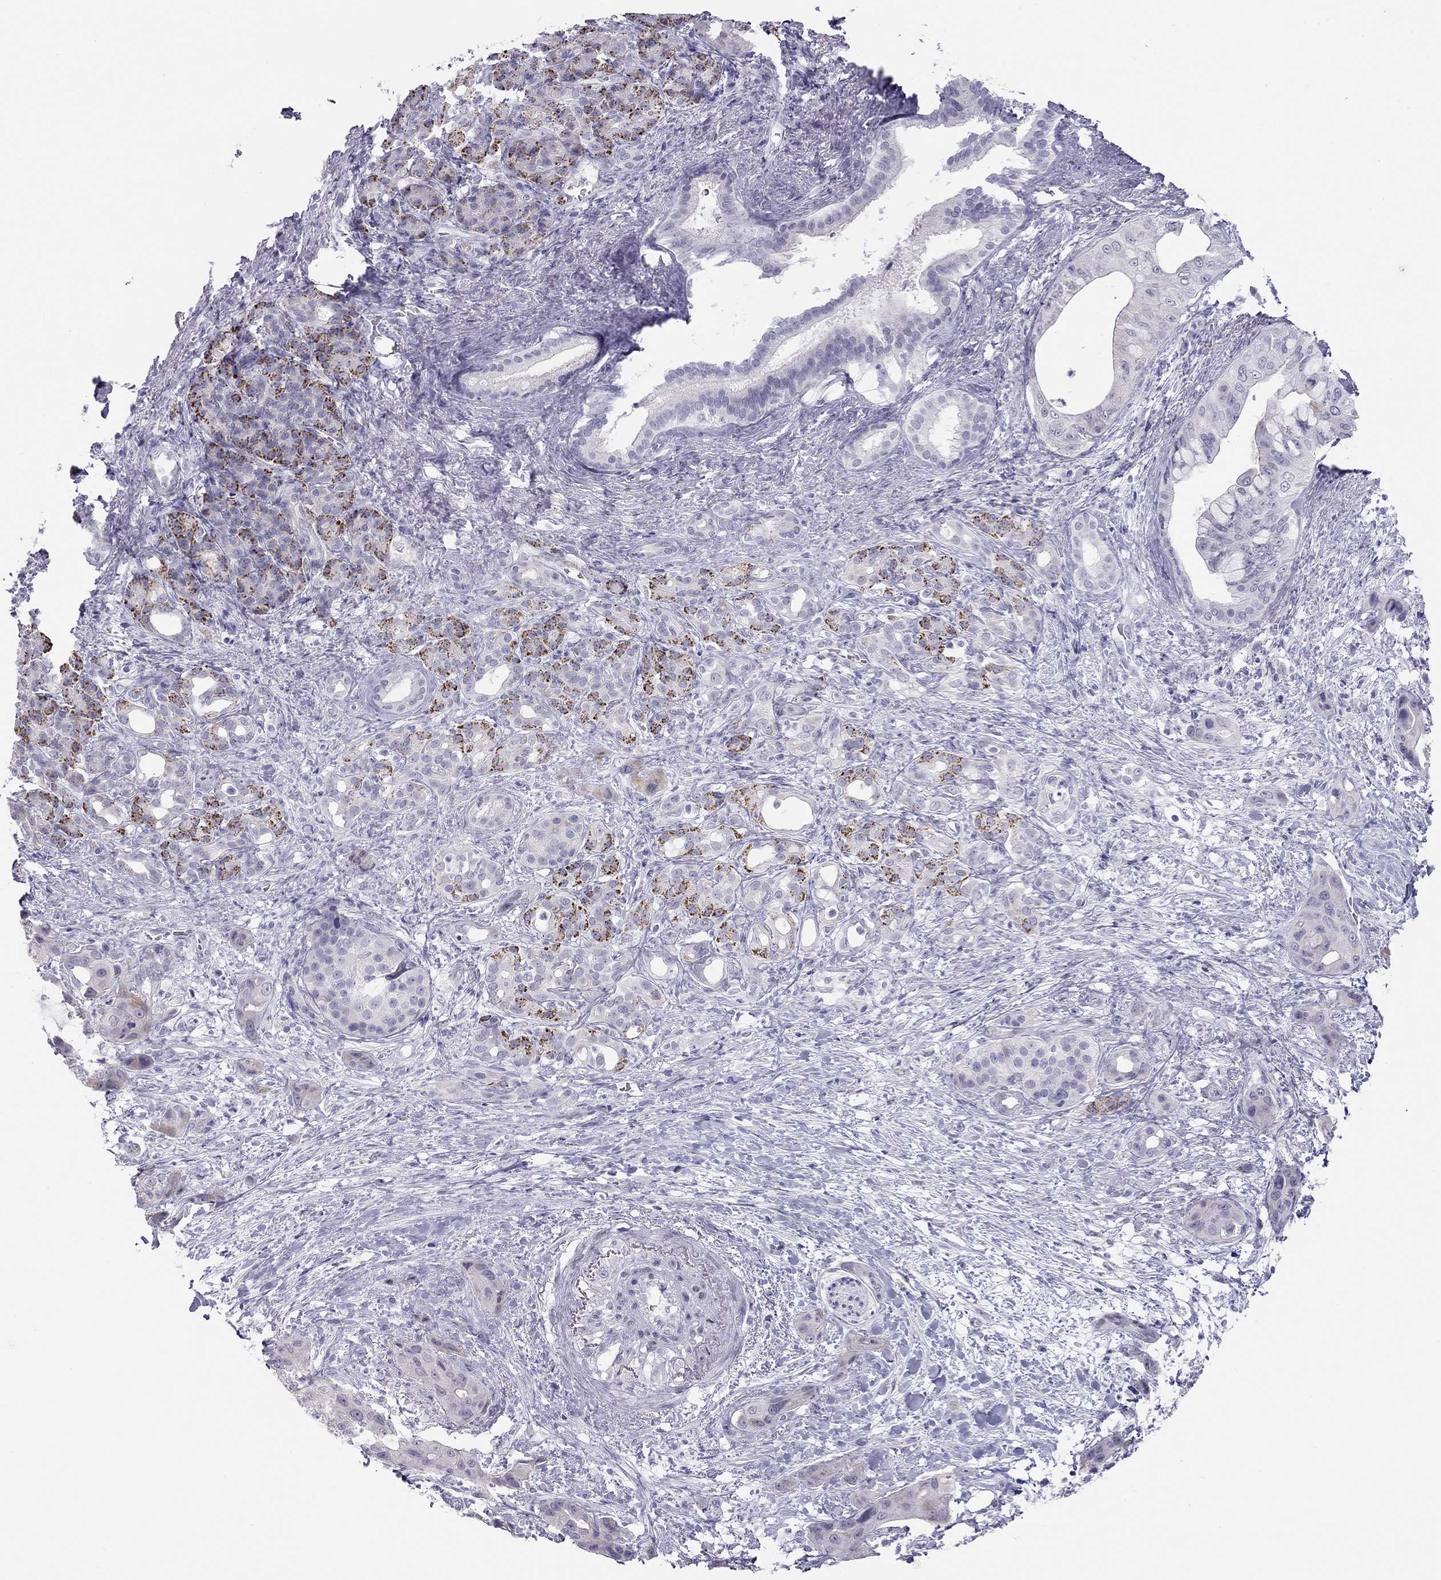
{"staining": {"intensity": "strong", "quantity": "<25%", "location": "cytoplasmic/membranous"}, "tissue": "pancreatic cancer", "cell_type": "Tumor cells", "image_type": "cancer", "snomed": [{"axis": "morphology", "description": "Adenocarcinoma, NOS"}, {"axis": "topography", "description": "Pancreas"}], "caption": "Strong cytoplasmic/membranous expression is present in about <25% of tumor cells in adenocarcinoma (pancreatic). Nuclei are stained in blue.", "gene": "KCNV2", "patient": {"sex": "male", "age": 71}}